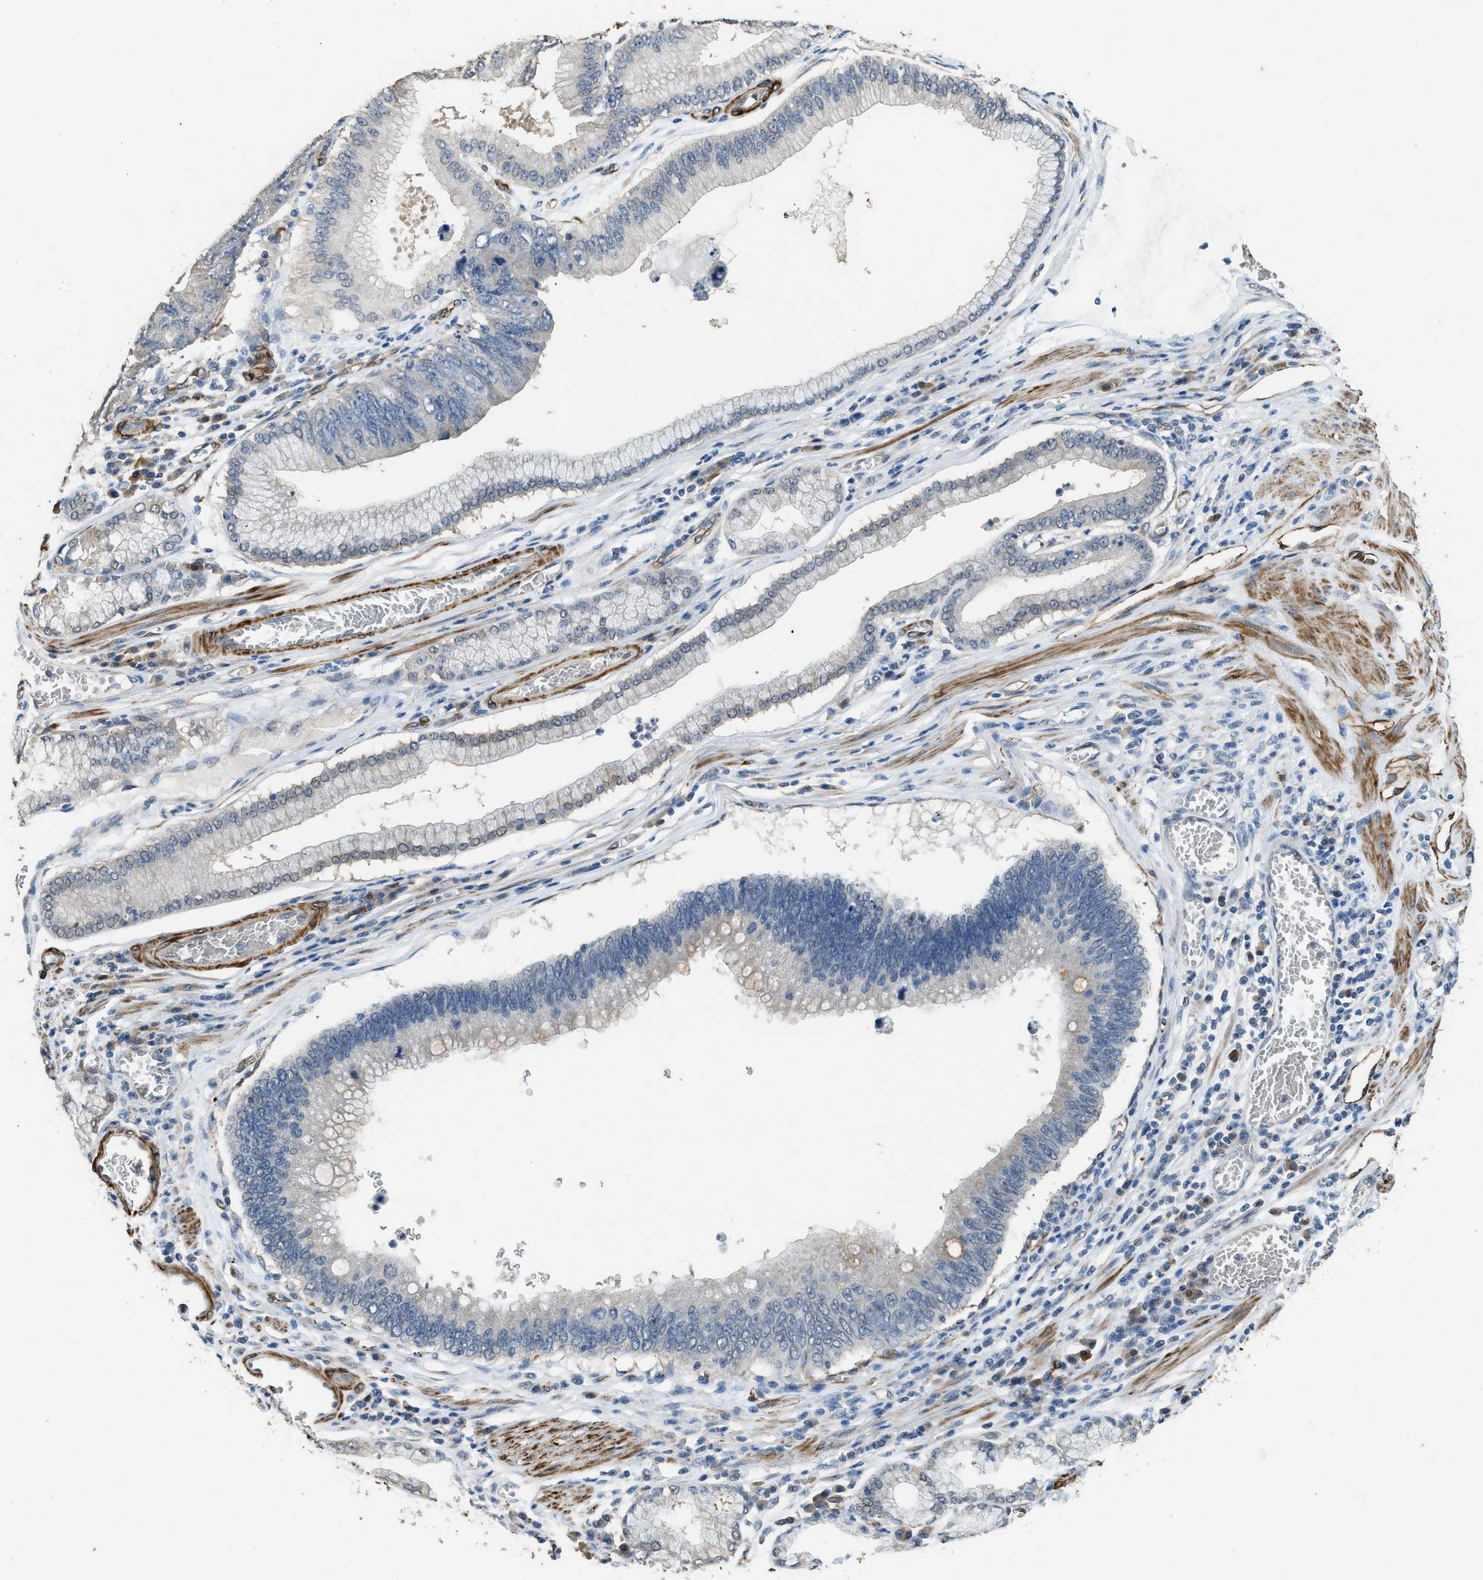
{"staining": {"intensity": "negative", "quantity": "none", "location": "none"}, "tissue": "stomach cancer", "cell_type": "Tumor cells", "image_type": "cancer", "snomed": [{"axis": "morphology", "description": "Adenocarcinoma, NOS"}, {"axis": "topography", "description": "Stomach"}], "caption": "An immunohistochemistry (IHC) photomicrograph of stomach cancer is shown. There is no staining in tumor cells of stomach cancer. The staining was performed using DAB (3,3'-diaminobenzidine) to visualize the protein expression in brown, while the nuclei were stained in blue with hematoxylin (Magnification: 20x).", "gene": "SYNM", "patient": {"sex": "male", "age": 59}}